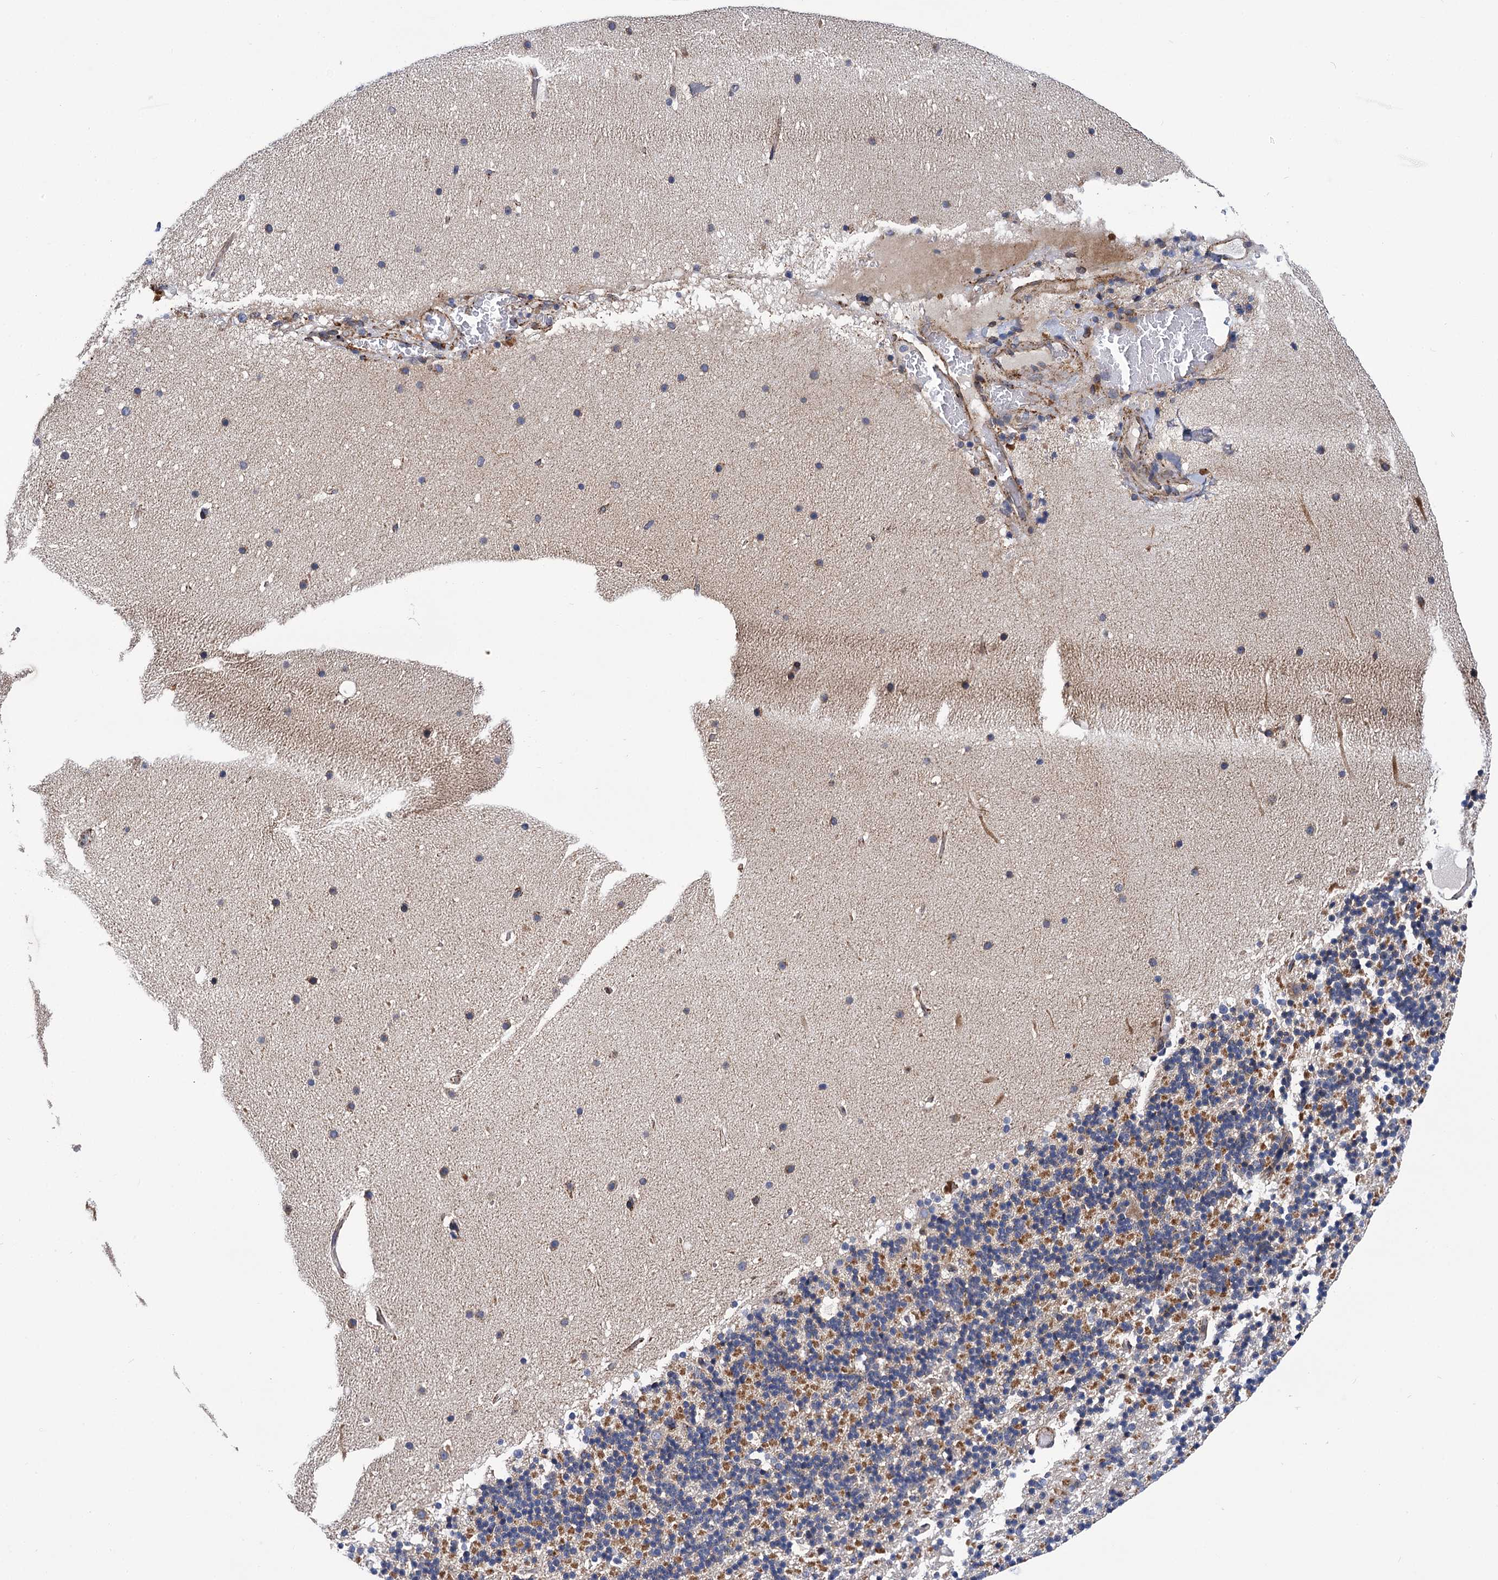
{"staining": {"intensity": "moderate", "quantity": "<25%", "location": "cytoplasmic/membranous"}, "tissue": "cerebellum", "cell_type": "Cells in granular layer", "image_type": "normal", "snomed": [{"axis": "morphology", "description": "Normal tissue, NOS"}, {"axis": "topography", "description": "Cerebellum"}], "caption": "Protein staining of normal cerebellum demonstrates moderate cytoplasmic/membranous positivity in approximately <25% of cells in granular layer.", "gene": "SUPV3L1", "patient": {"sex": "male", "age": 57}}